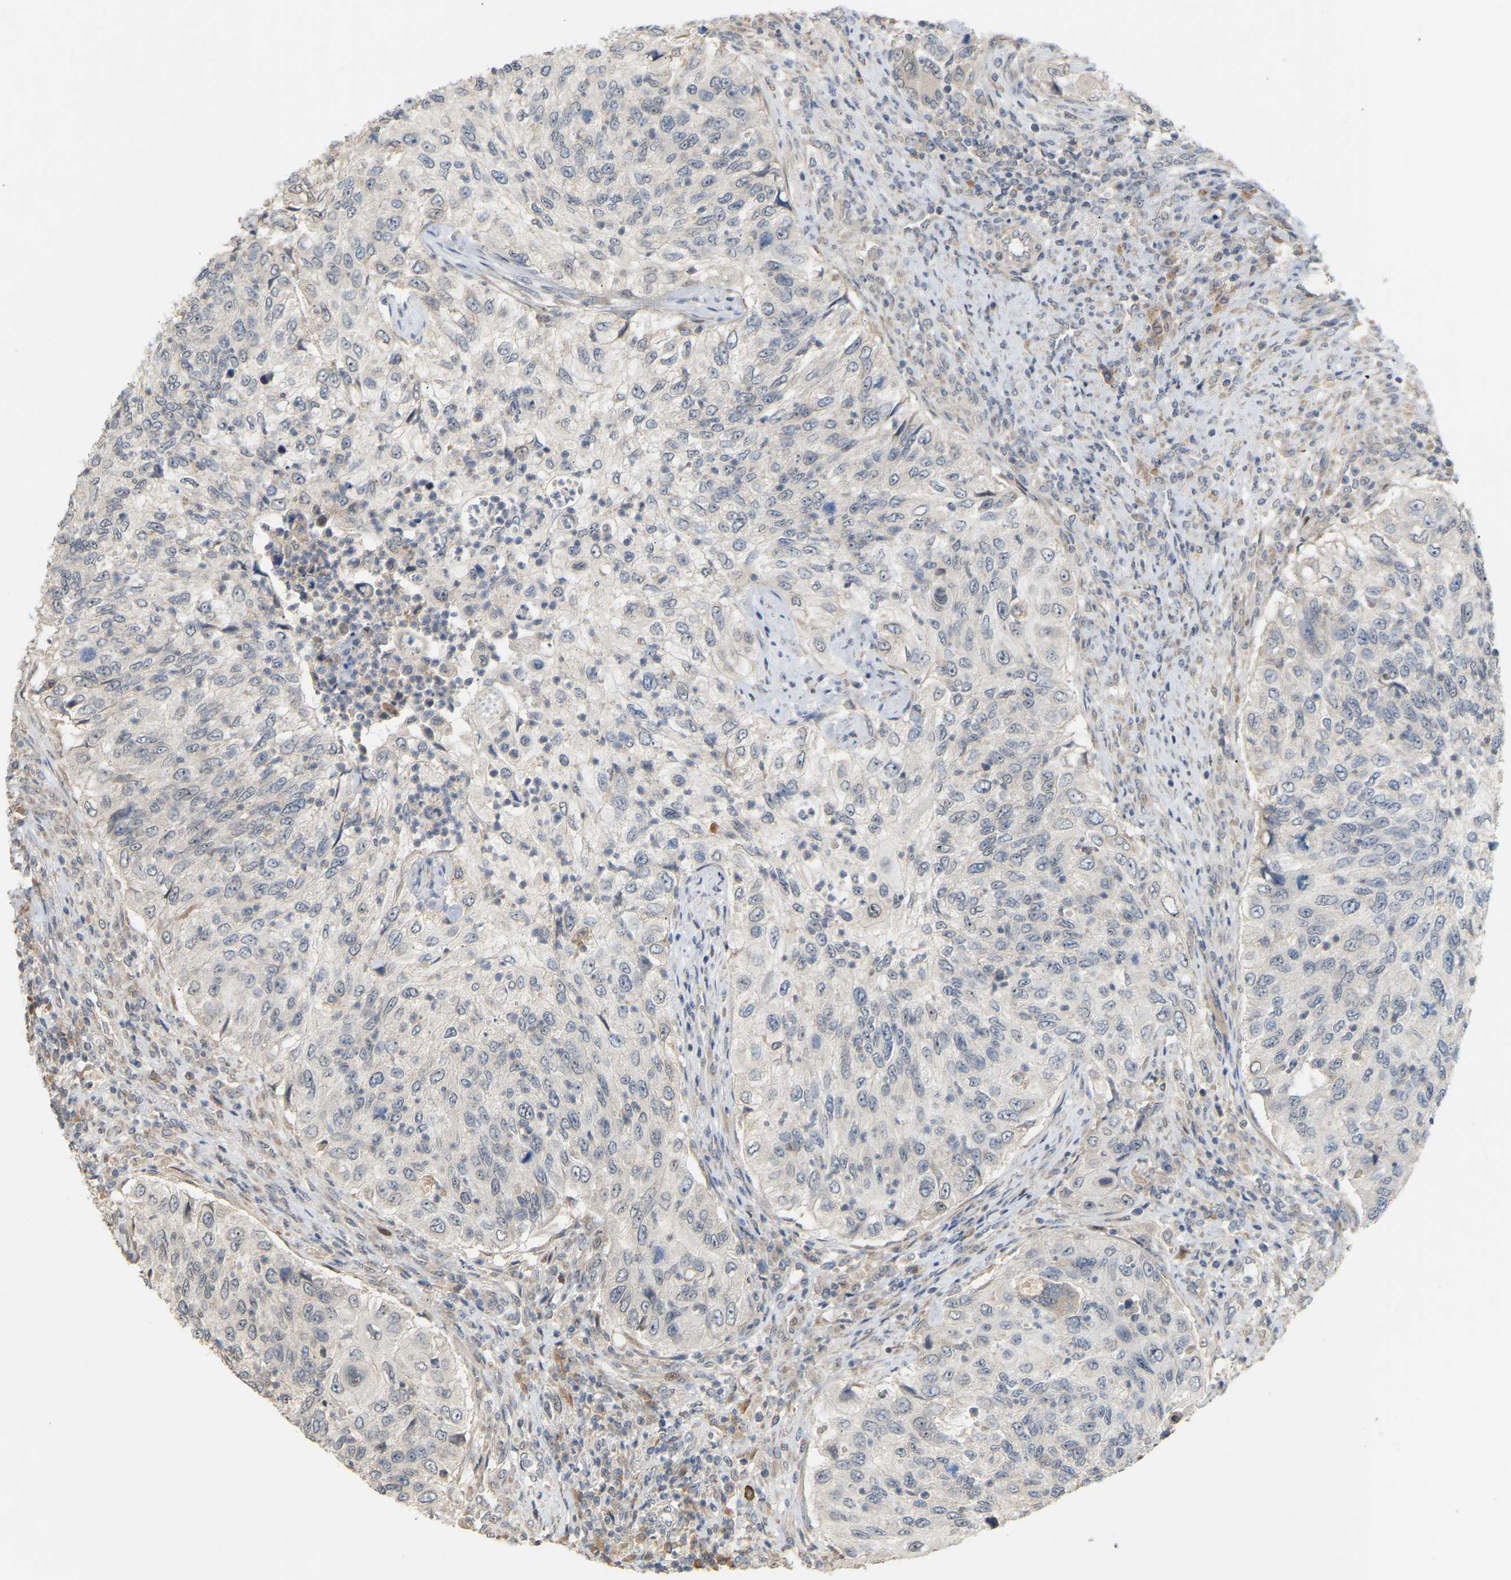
{"staining": {"intensity": "negative", "quantity": "none", "location": "none"}, "tissue": "urothelial cancer", "cell_type": "Tumor cells", "image_type": "cancer", "snomed": [{"axis": "morphology", "description": "Urothelial carcinoma, High grade"}, {"axis": "topography", "description": "Urinary bladder"}], "caption": "Immunohistochemical staining of human urothelial carcinoma (high-grade) shows no significant expression in tumor cells.", "gene": "PTPN4", "patient": {"sex": "female", "age": 60}}